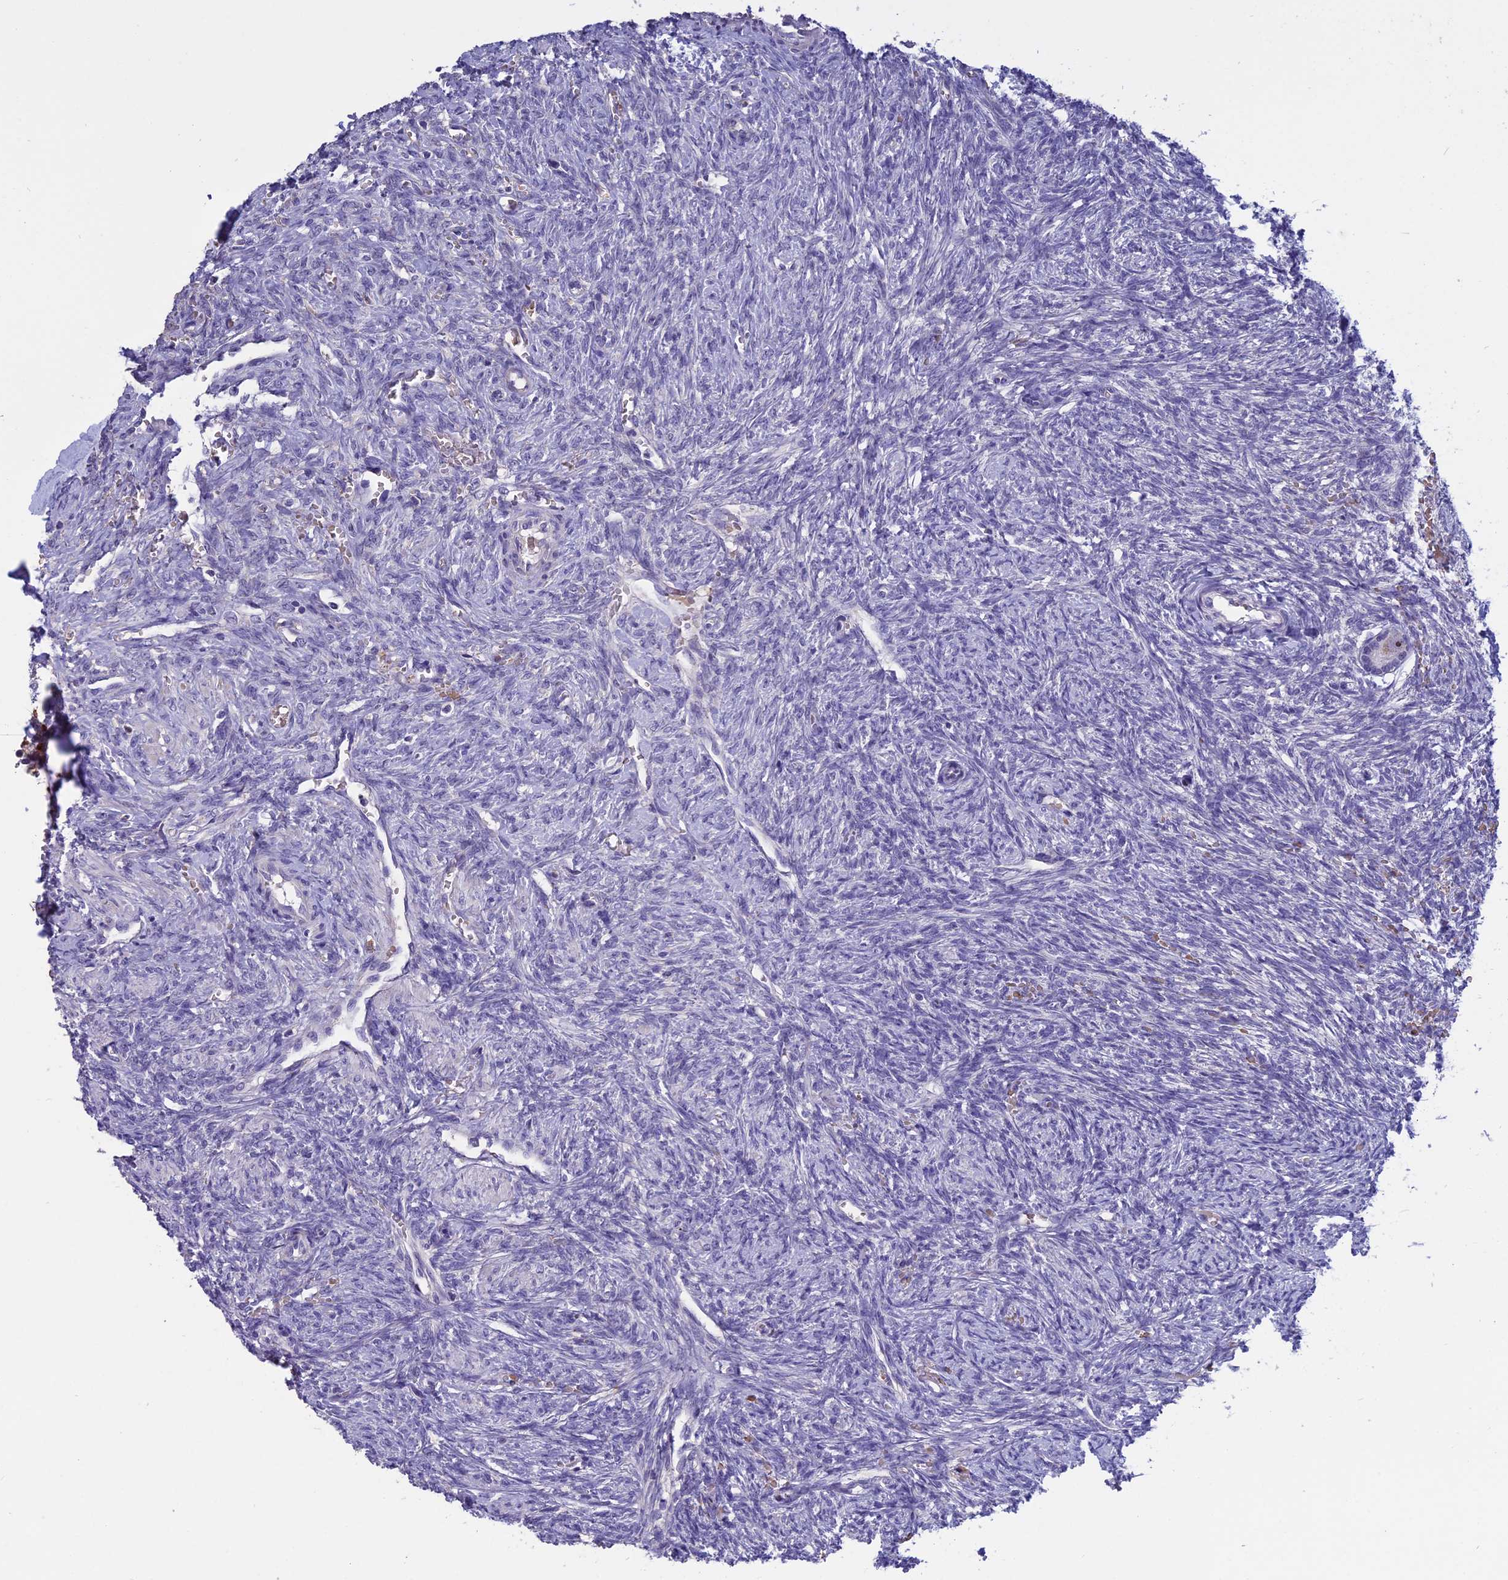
{"staining": {"intensity": "negative", "quantity": "none", "location": "none"}, "tissue": "ovary", "cell_type": "Ovarian stroma cells", "image_type": "normal", "snomed": [{"axis": "morphology", "description": "Normal tissue, NOS"}, {"axis": "topography", "description": "Ovary"}], "caption": "There is no significant expression in ovarian stroma cells of ovary.", "gene": "KNOP1", "patient": {"sex": "female", "age": 41}}